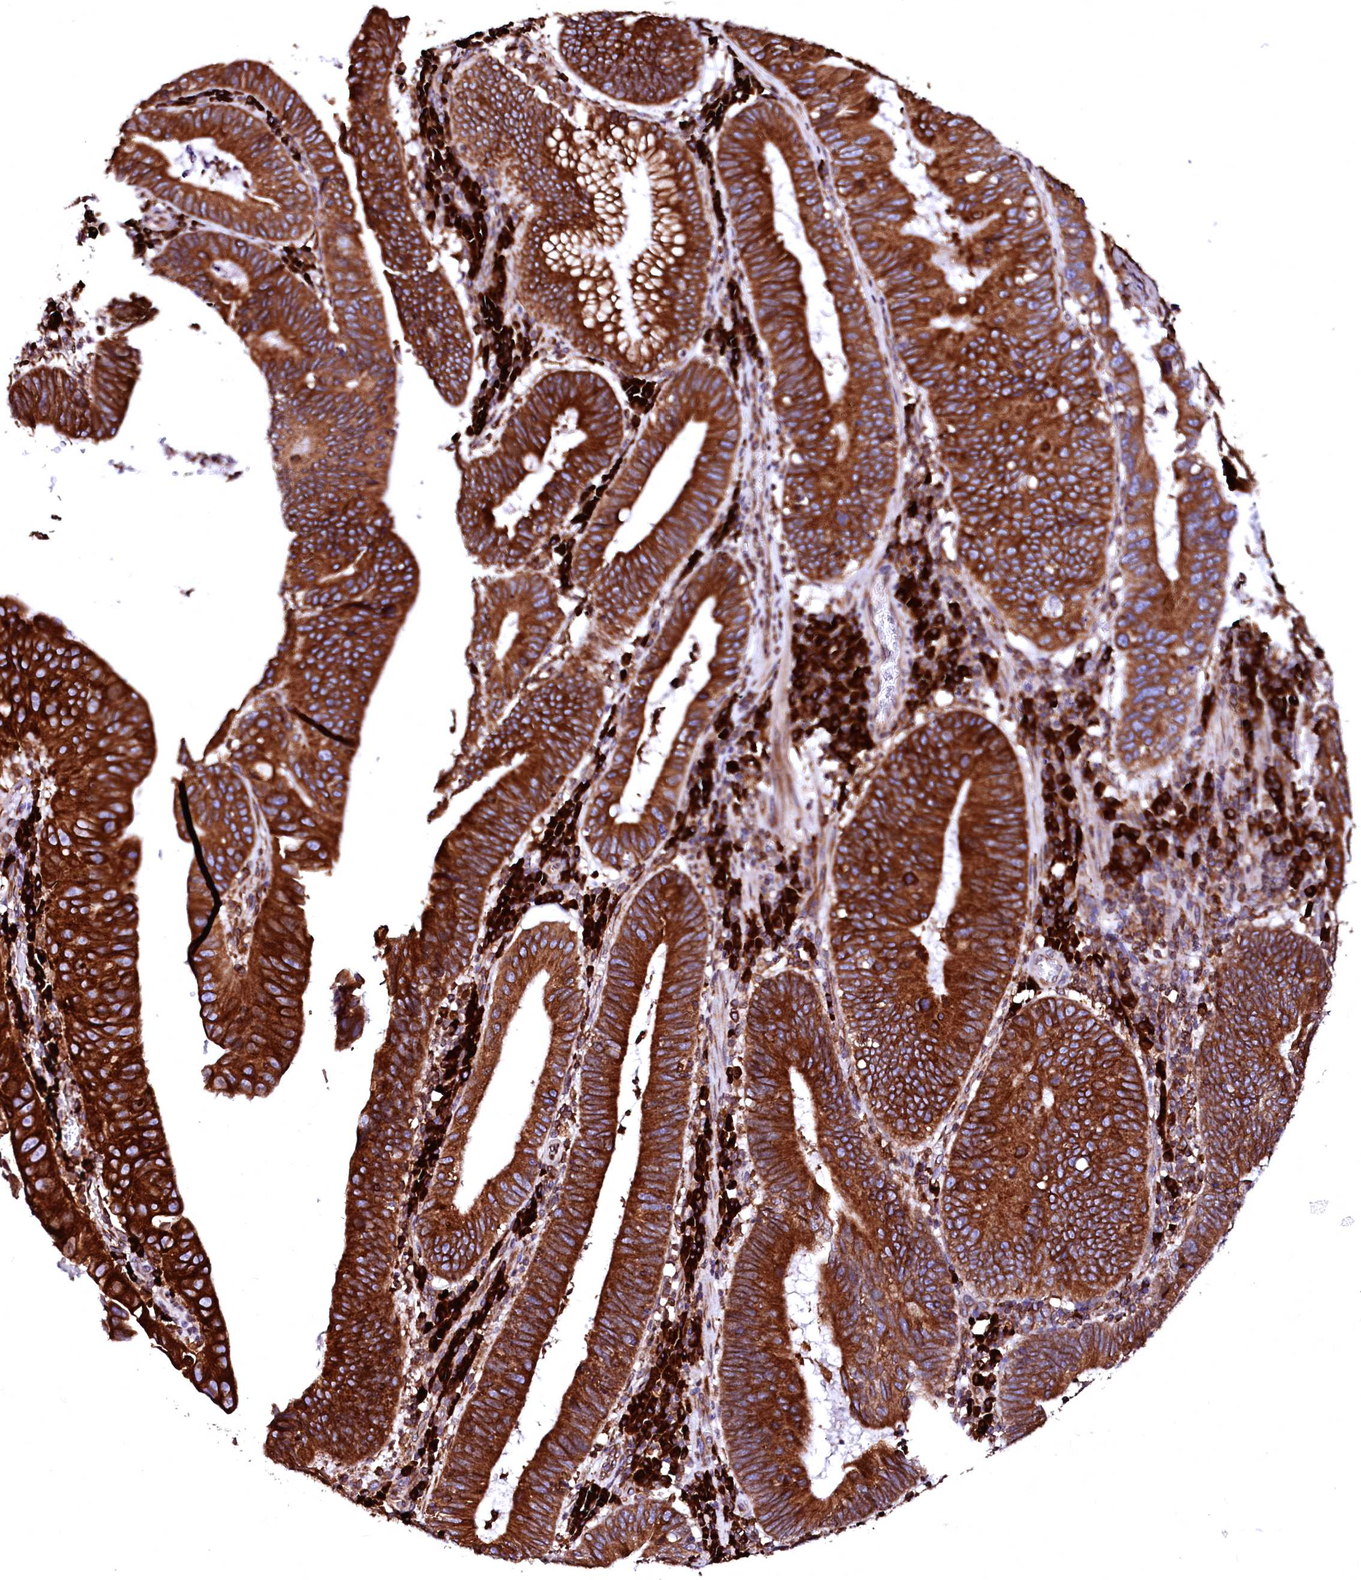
{"staining": {"intensity": "strong", "quantity": ">75%", "location": "cytoplasmic/membranous"}, "tissue": "stomach cancer", "cell_type": "Tumor cells", "image_type": "cancer", "snomed": [{"axis": "morphology", "description": "Adenocarcinoma, NOS"}, {"axis": "topography", "description": "Stomach"}], "caption": "High-power microscopy captured an immunohistochemistry micrograph of stomach cancer (adenocarcinoma), revealing strong cytoplasmic/membranous positivity in about >75% of tumor cells. Nuclei are stained in blue.", "gene": "DERL1", "patient": {"sex": "male", "age": 59}}